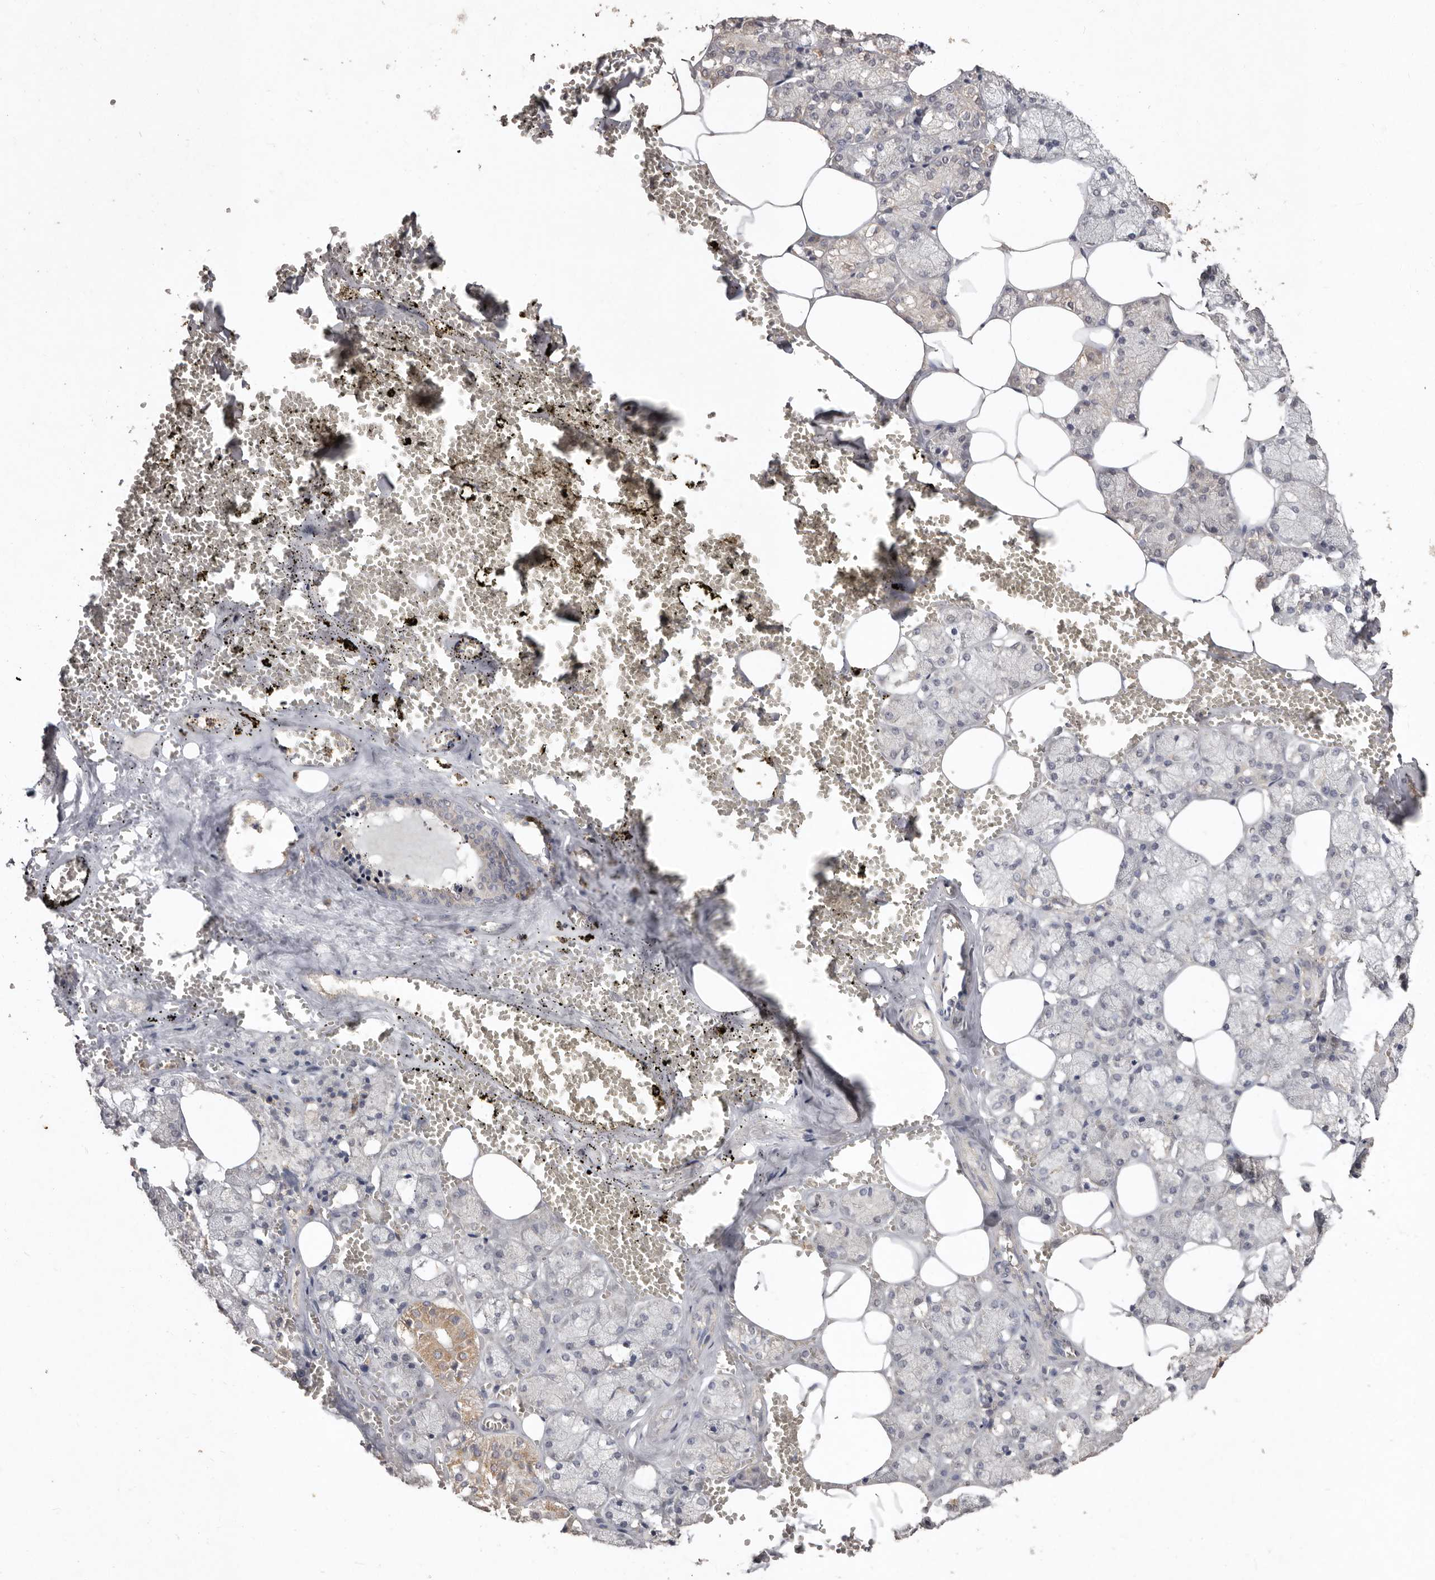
{"staining": {"intensity": "moderate", "quantity": "<25%", "location": "cytoplasmic/membranous"}, "tissue": "salivary gland", "cell_type": "Glandular cells", "image_type": "normal", "snomed": [{"axis": "morphology", "description": "Normal tissue, NOS"}, {"axis": "topography", "description": "Salivary gland"}], "caption": "This histopathology image exhibits immunohistochemistry staining of normal salivary gland, with low moderate cytoplasmic/membranous staining in approximately <25% of glandular cells.", "gene": "EDEM1", "patient": {"sex": "male", "age": 62}}